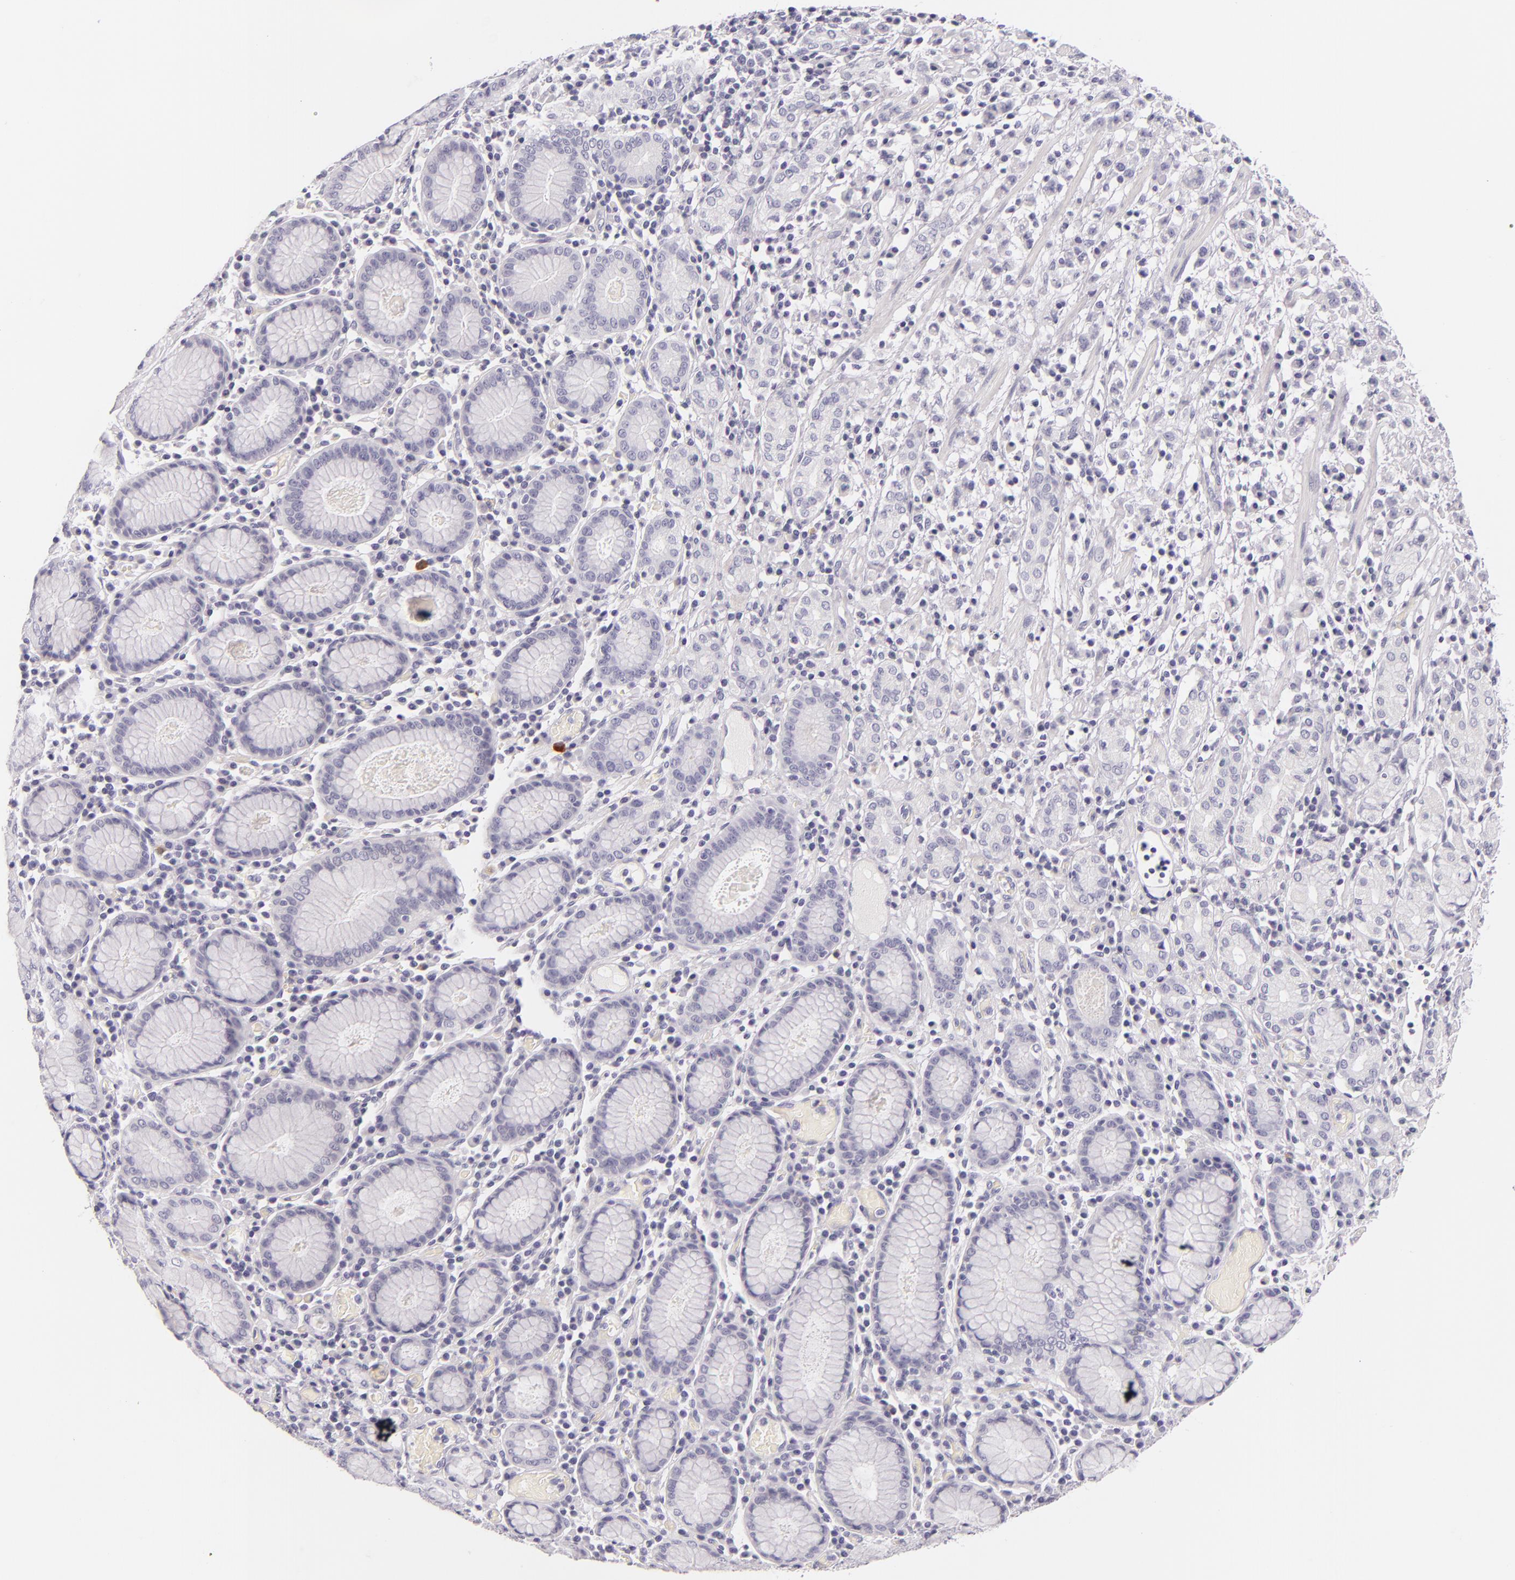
{"staining": {"intensity": "negative", "quantity": "none", "location": "none"}, "tissue": "stomach cancer", "cell_type": "Tumor cells", "image_type": "cancer", "snomed": [{"axis": "morphology", "description": "Adenocarcinoma, NOS"}, {"axis": "topography", "description": "Stomach, lower"}], "caption": "High power microscopy image of an immunohistochemistry (IHC) histopathology image of stomach adenocarcinoma, revealing no significant positivity in tumor cells.", "gene": "INA", "patient": {"sex": "male", "age": 88}}